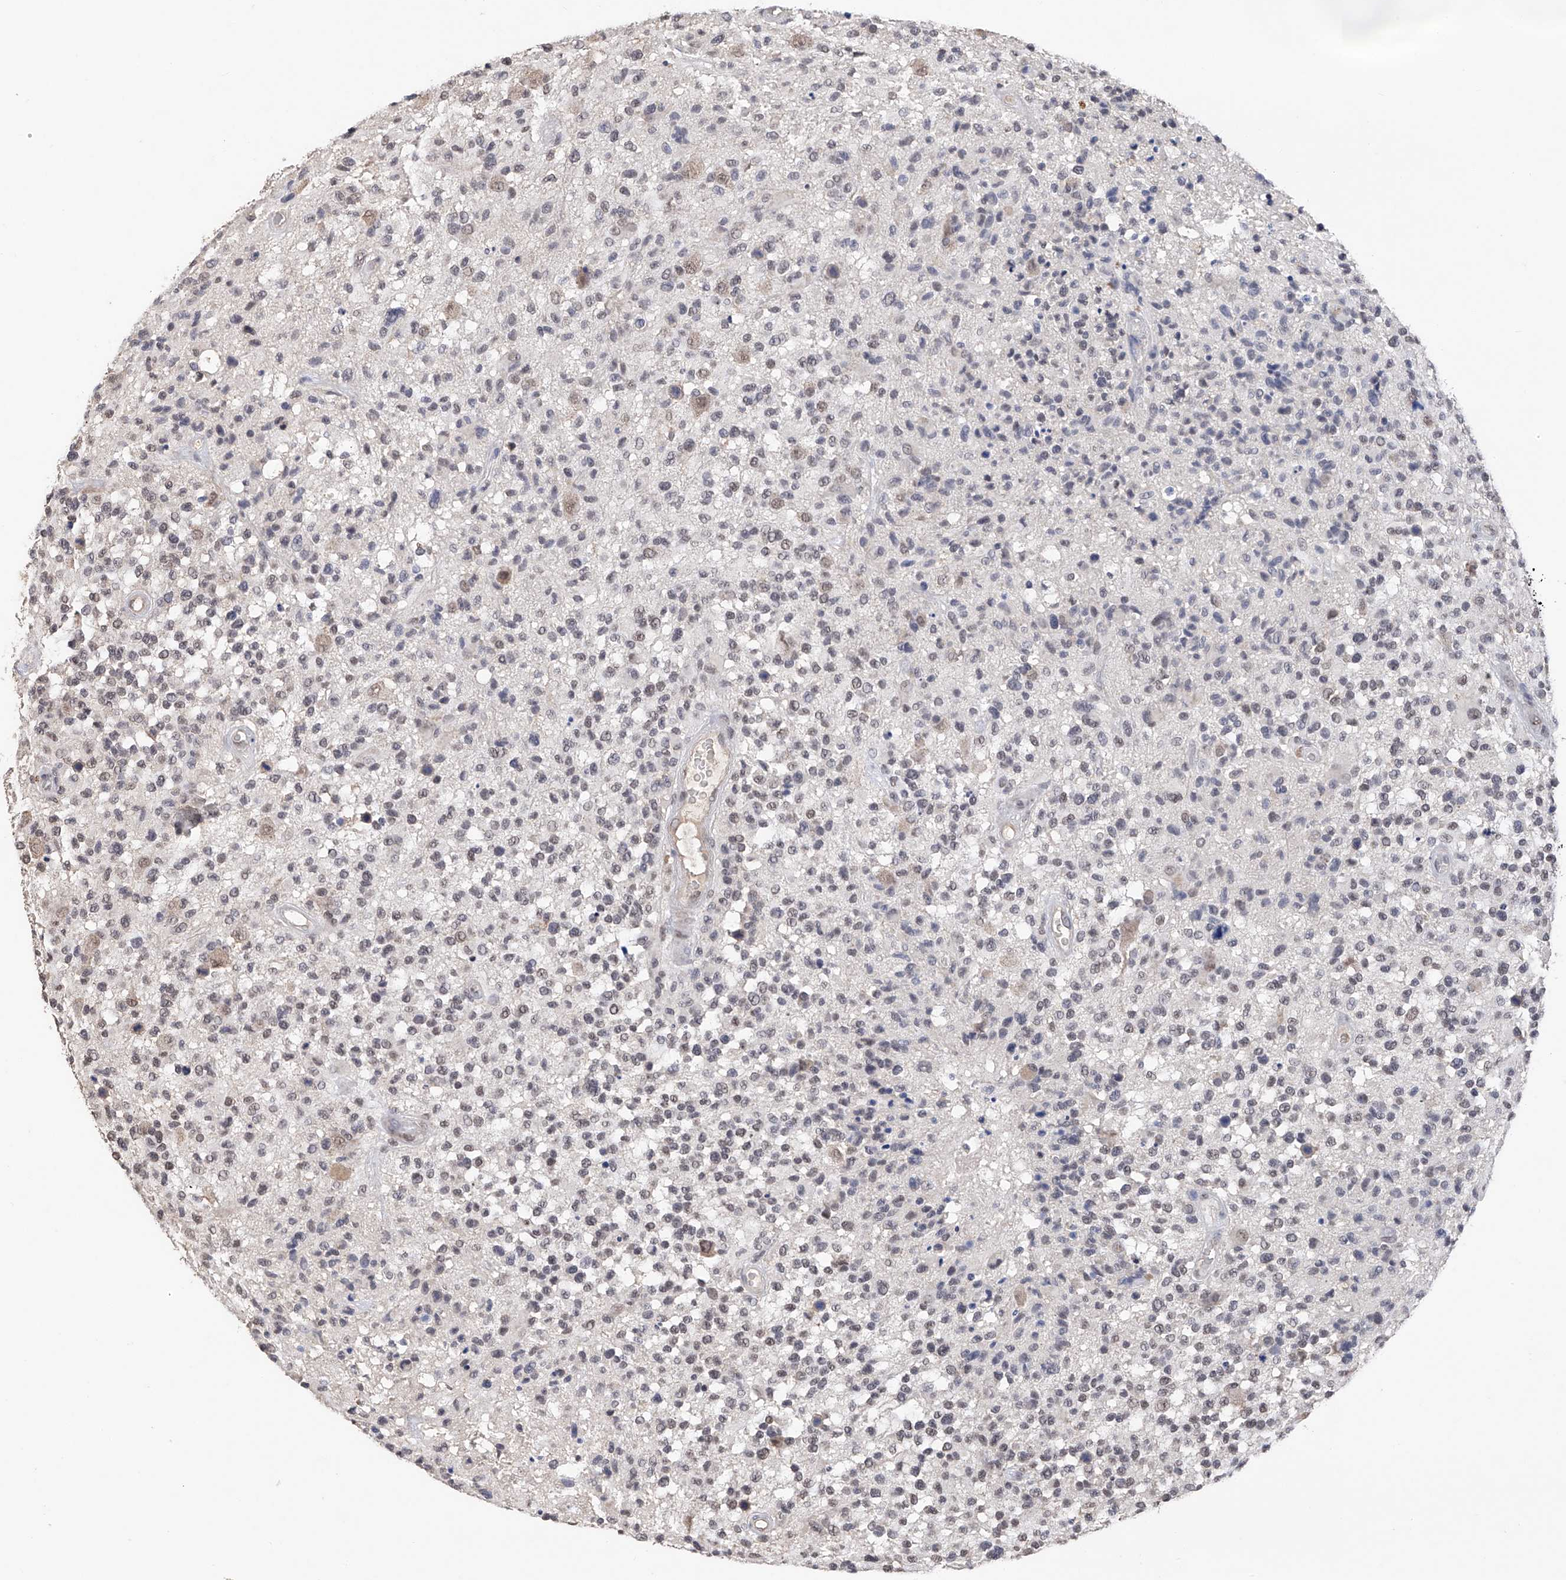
{"staining": {"intensity": "weak", "quantity": "<25%", "location": "nuclear"}, "tissue": "glioma", "cell_type": "Tumor cells", "image_type": "cancer", "snomed": [{"axis": "morphology", "description": "Glioma, malignant, High grade"}, {"axis": "morphology", "description": "Glioblastoma, NOS"}, {"axis": "topography", "description": "Brain"}], "caption": "A high-resolution photomicrograph shows immunohistochemistry (IHC) staining of glioma, which displays no significant expression in tumor cells.", "gene": "DMAP1", "patient": {"sex": "male", "age": 60}}